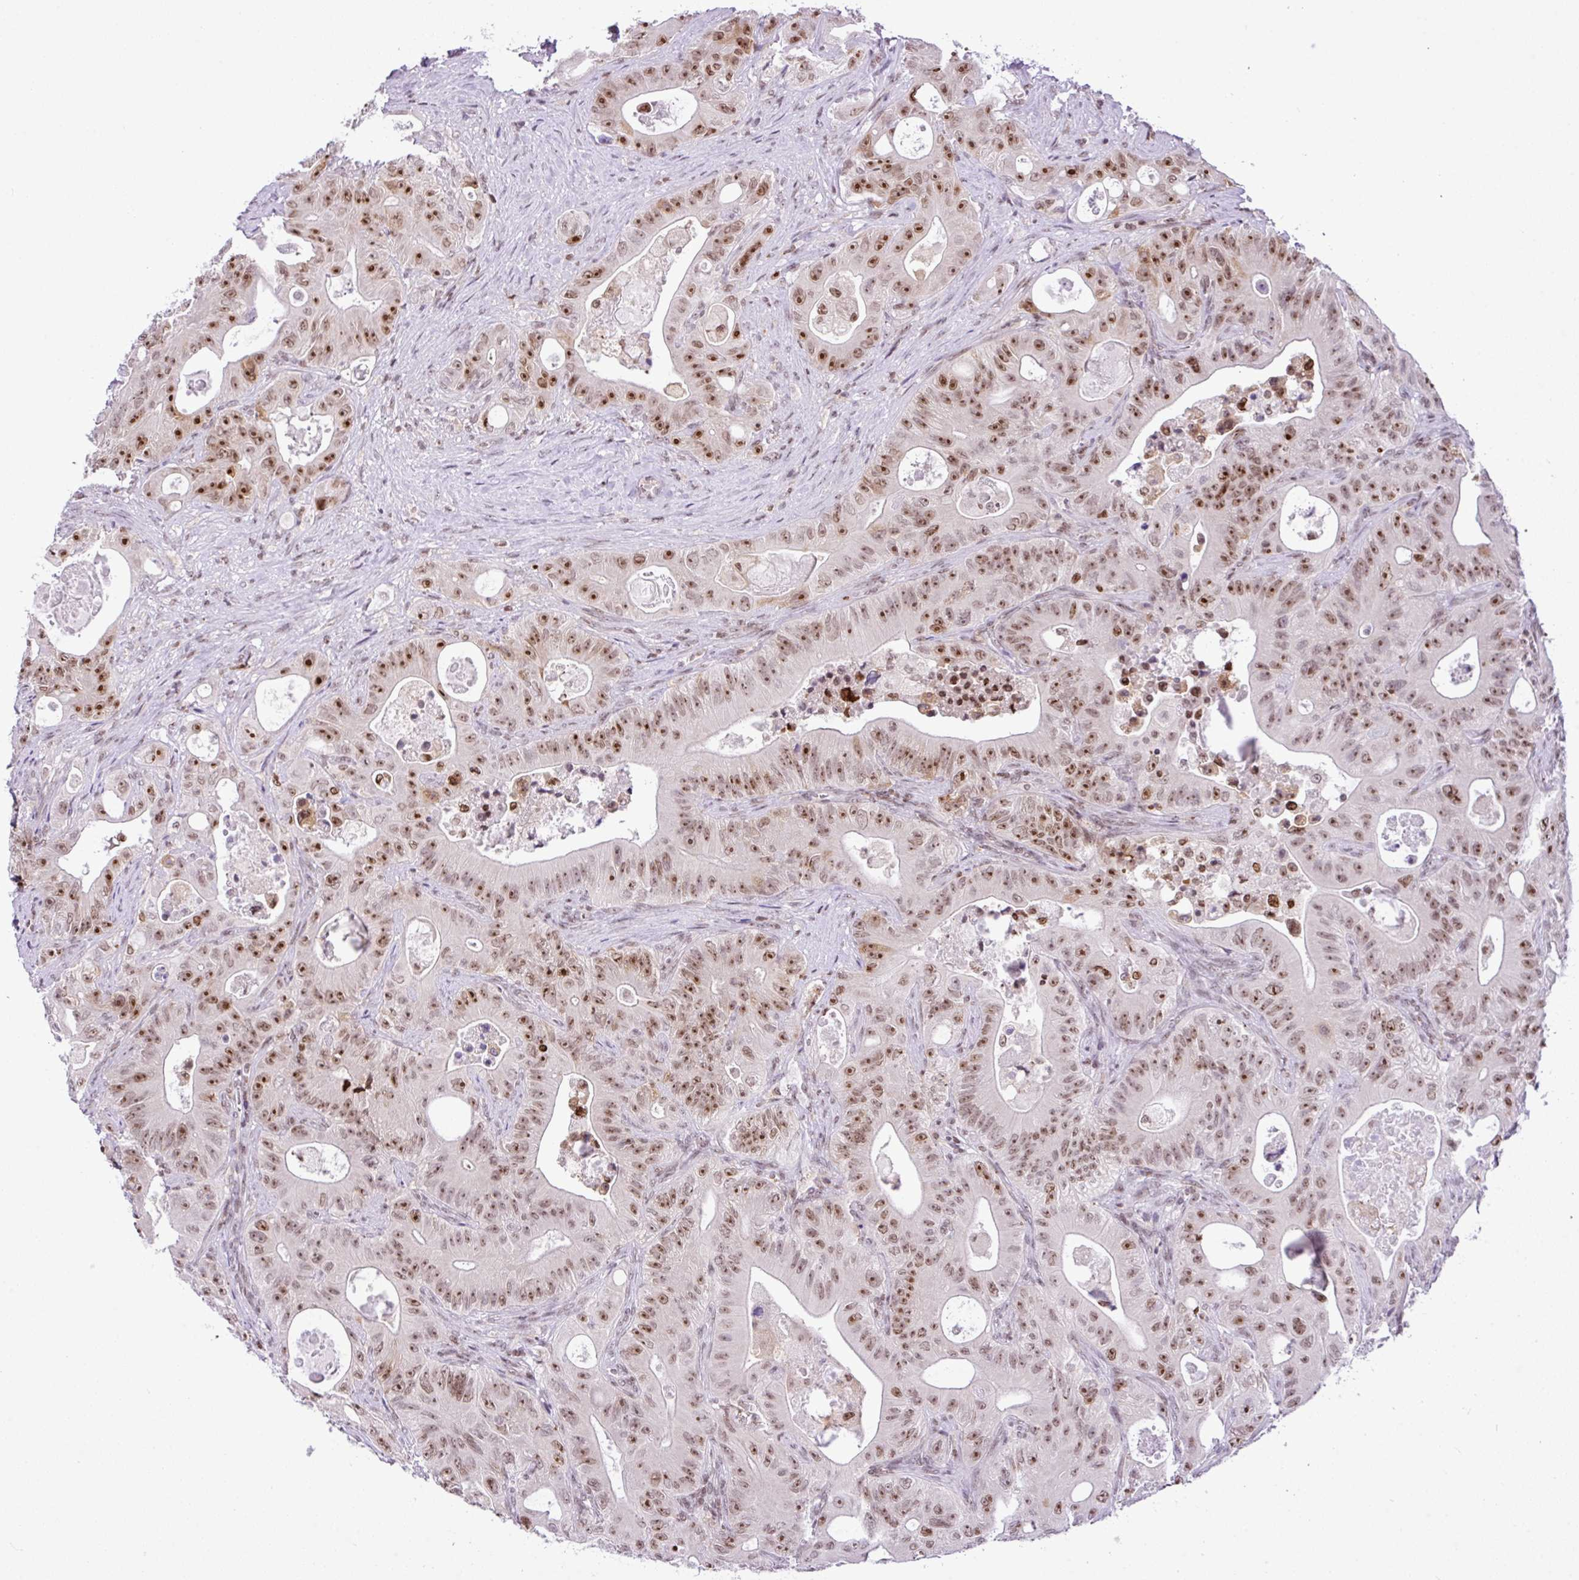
{"staining": {"intensity": "moderate", "quantity": ">75%", "location": "nuclear"}, "tissue": "colorectal cancer", "cell_type": "Tumor cells", "image_type": "cancer", "snomed": [{"axis": "morphology", "description": "Adenocarcinoma, NOS"}, {"axis": "topography", "description": "Colon"}], "caption": "Brown immunohistochemical staining in human colorectal cancer (adenocarcinoma) shows moderate nuclear expression in approximately >75% of tumor cells.", "gene": "CCDC137", "patient": {"sex": "female", "age": 46}}